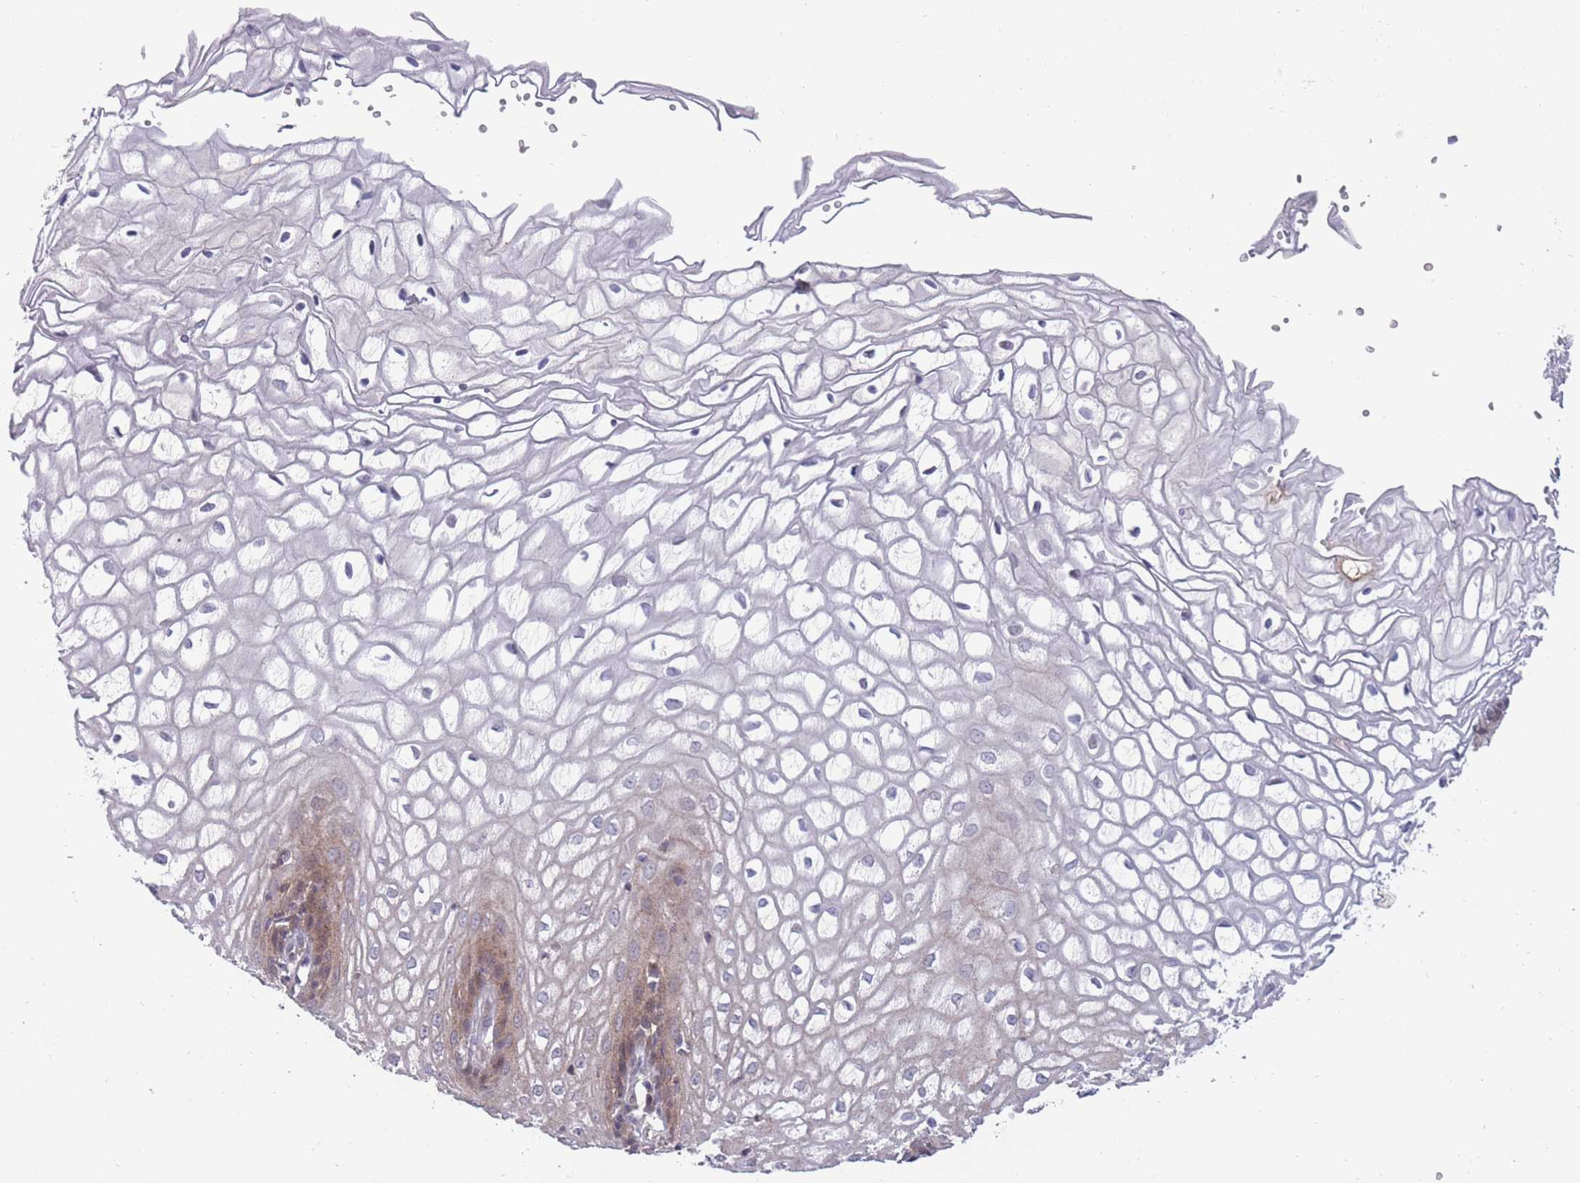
{"staining": {"intensity": "moderate", "quantity": "25%-75%", "location": "cytoplasmic/membranous"}, "tissue": "vagina", "cell_type": "Squamous epithelial cells", "image_type": "normal", "snomed": [{"axis": "morphology", "description": "Normal tissue, NOS"}, {"axis": "topography", "description": "Vagina"}], "caption": "Brown immunohistochemical staining in benign human vagina demonstrates moderate cytoplasmic/membranous staining in approximately 25%-75% of squamous epithelial cells. (DAB (3,3'-diaminobenzidine) IHC with brightfield microscopy, high magnification).", "gene": "RIC8A", "patient": {"sex": "female", "age": 34}}